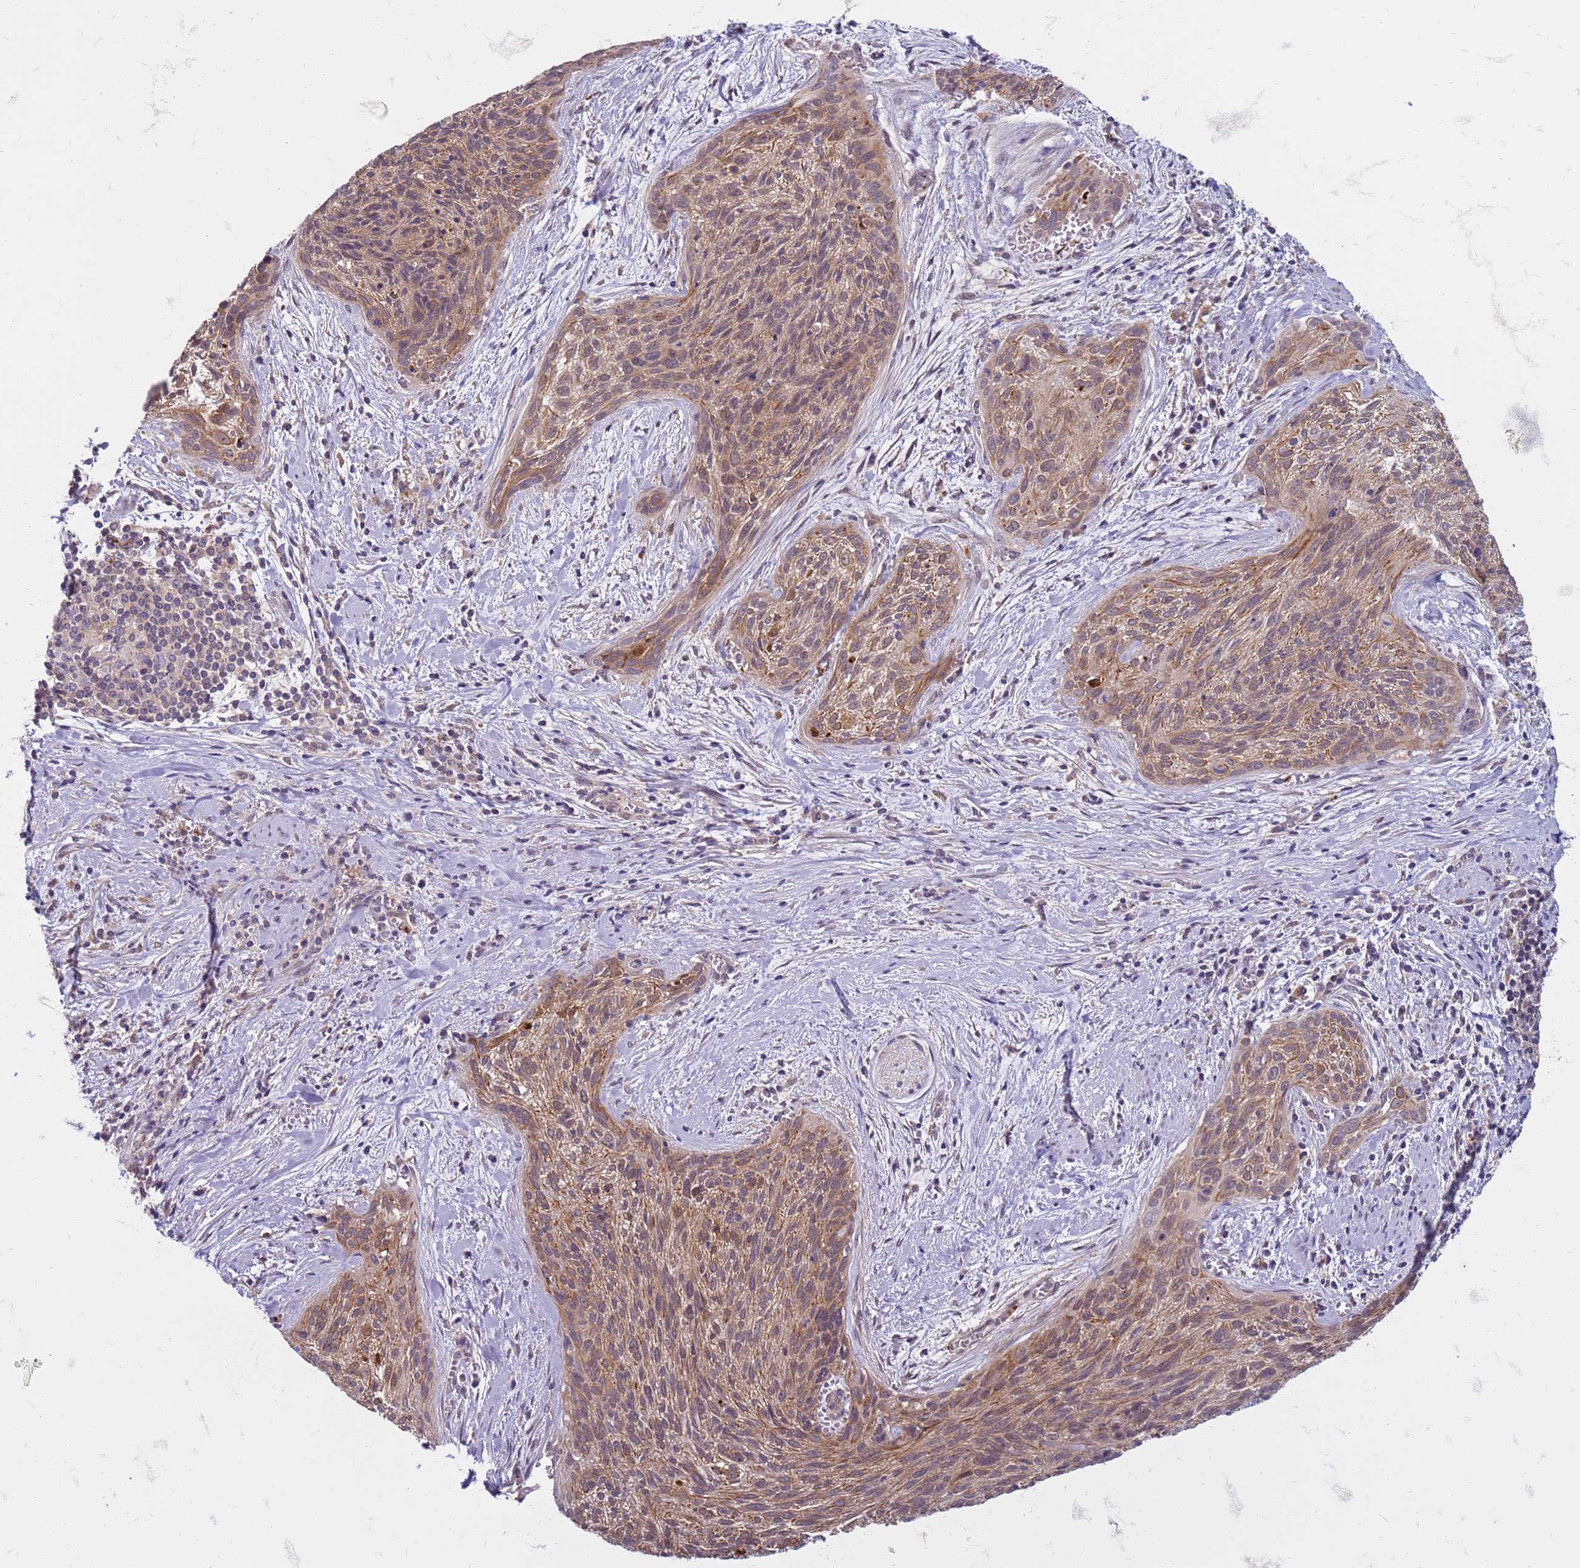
{"staining": {"intensity": "weak", "quantity": ">75%", "location": "cytoplasmic/membranous"}, "tissue": "cervical cancer", "cell_type": "Tumor cells", "image_type": "cancer", "snomed": [{"axis": "morphology", "description": "Squamous cell carcinoma, NOS"}, {"axis": "topography", "description": "Cervix"}], "caption": "The image demonstrates a brown stain indicating the presence of a protein in the cytoplasmic/membranous of tumor cells in cervical cancer.", "gene": "SLC15A3", "patient": {"sex": "female", "age": 55}}